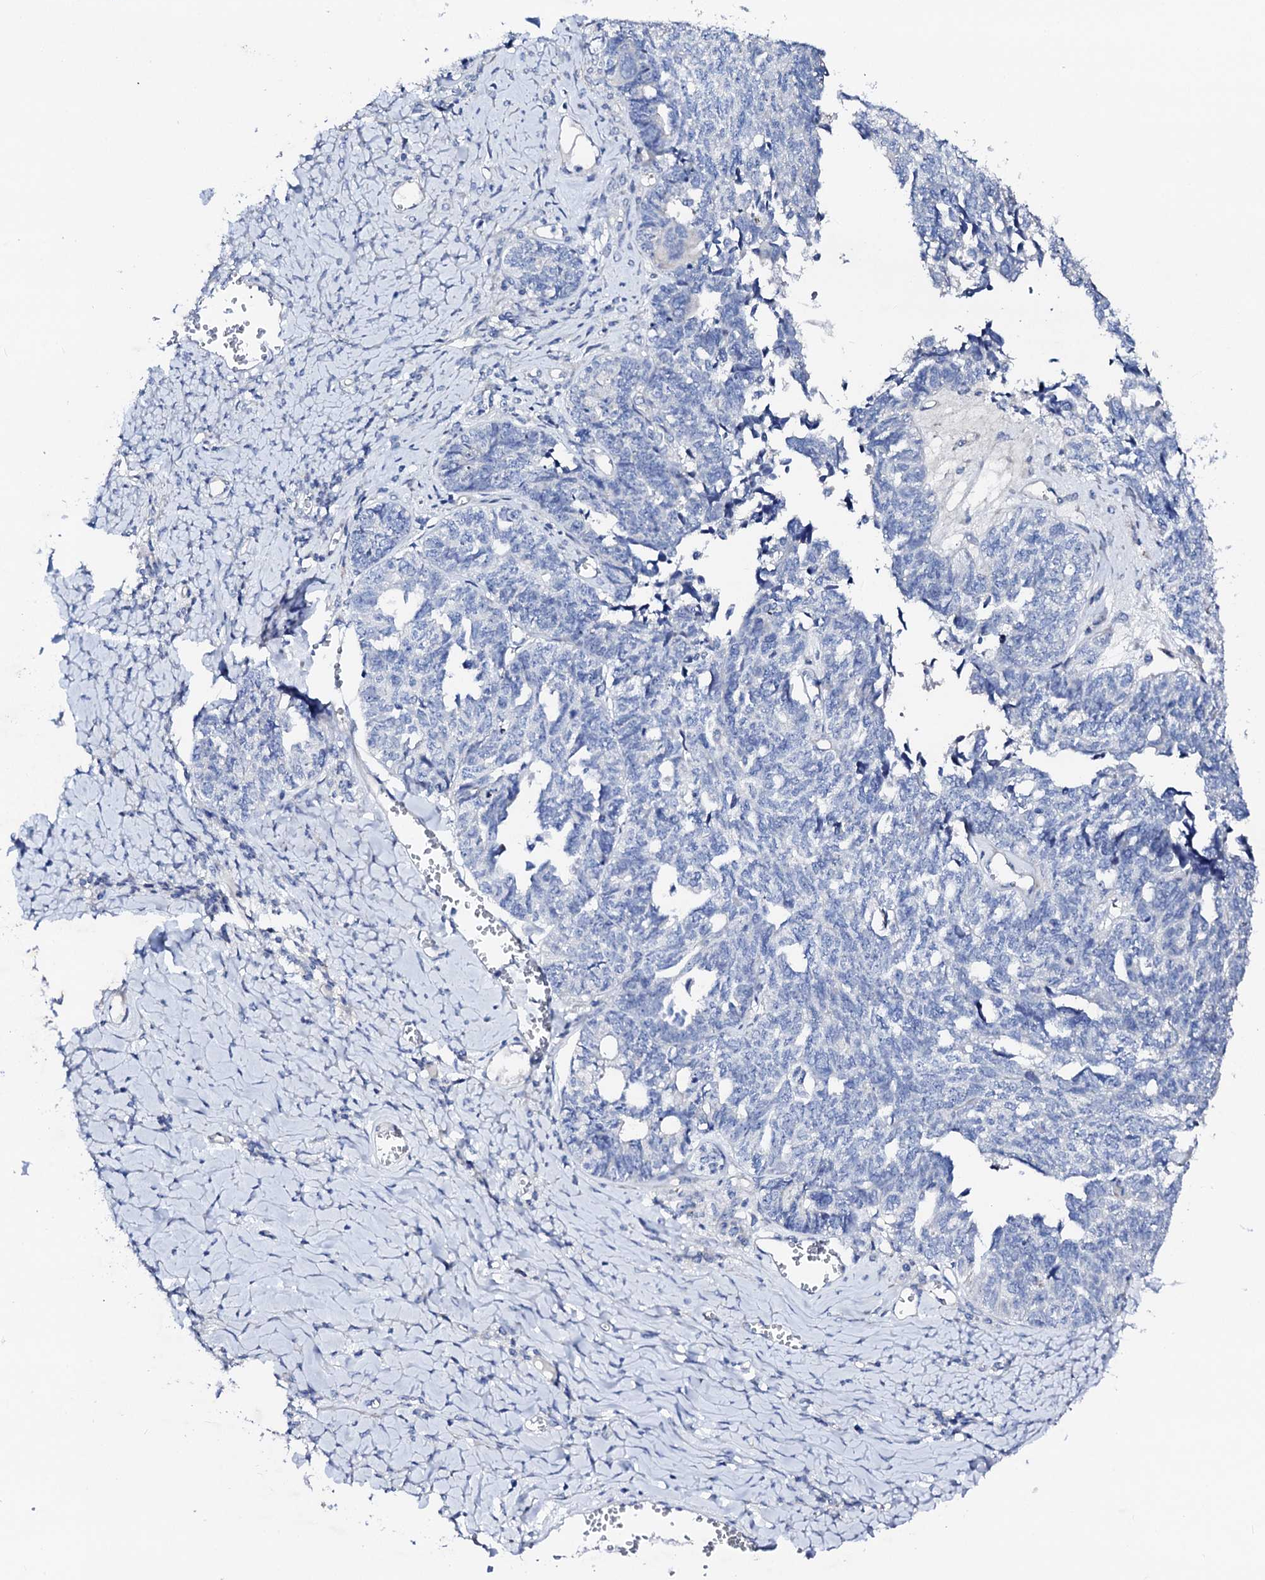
{"staining": {"intensity": "negative", "quantity": "none", "location": "none"}, "tissue": "ovarian cancer", "cell_type": "Tumor cells", "image_type": "cancer", "snomed": [{"axis": "morphology", "description": "Cystadenocarcinoma, serous, NOS"}, {"axis": "topography", "description": "Ovary"}], "caption": "Ovarian cancer (serous cystadenocarcinoma) stained for a protein using IHC reveals no staining tumor cells.", "gene": "TRDN", "patient": {"sex": "female", "age": 79}}